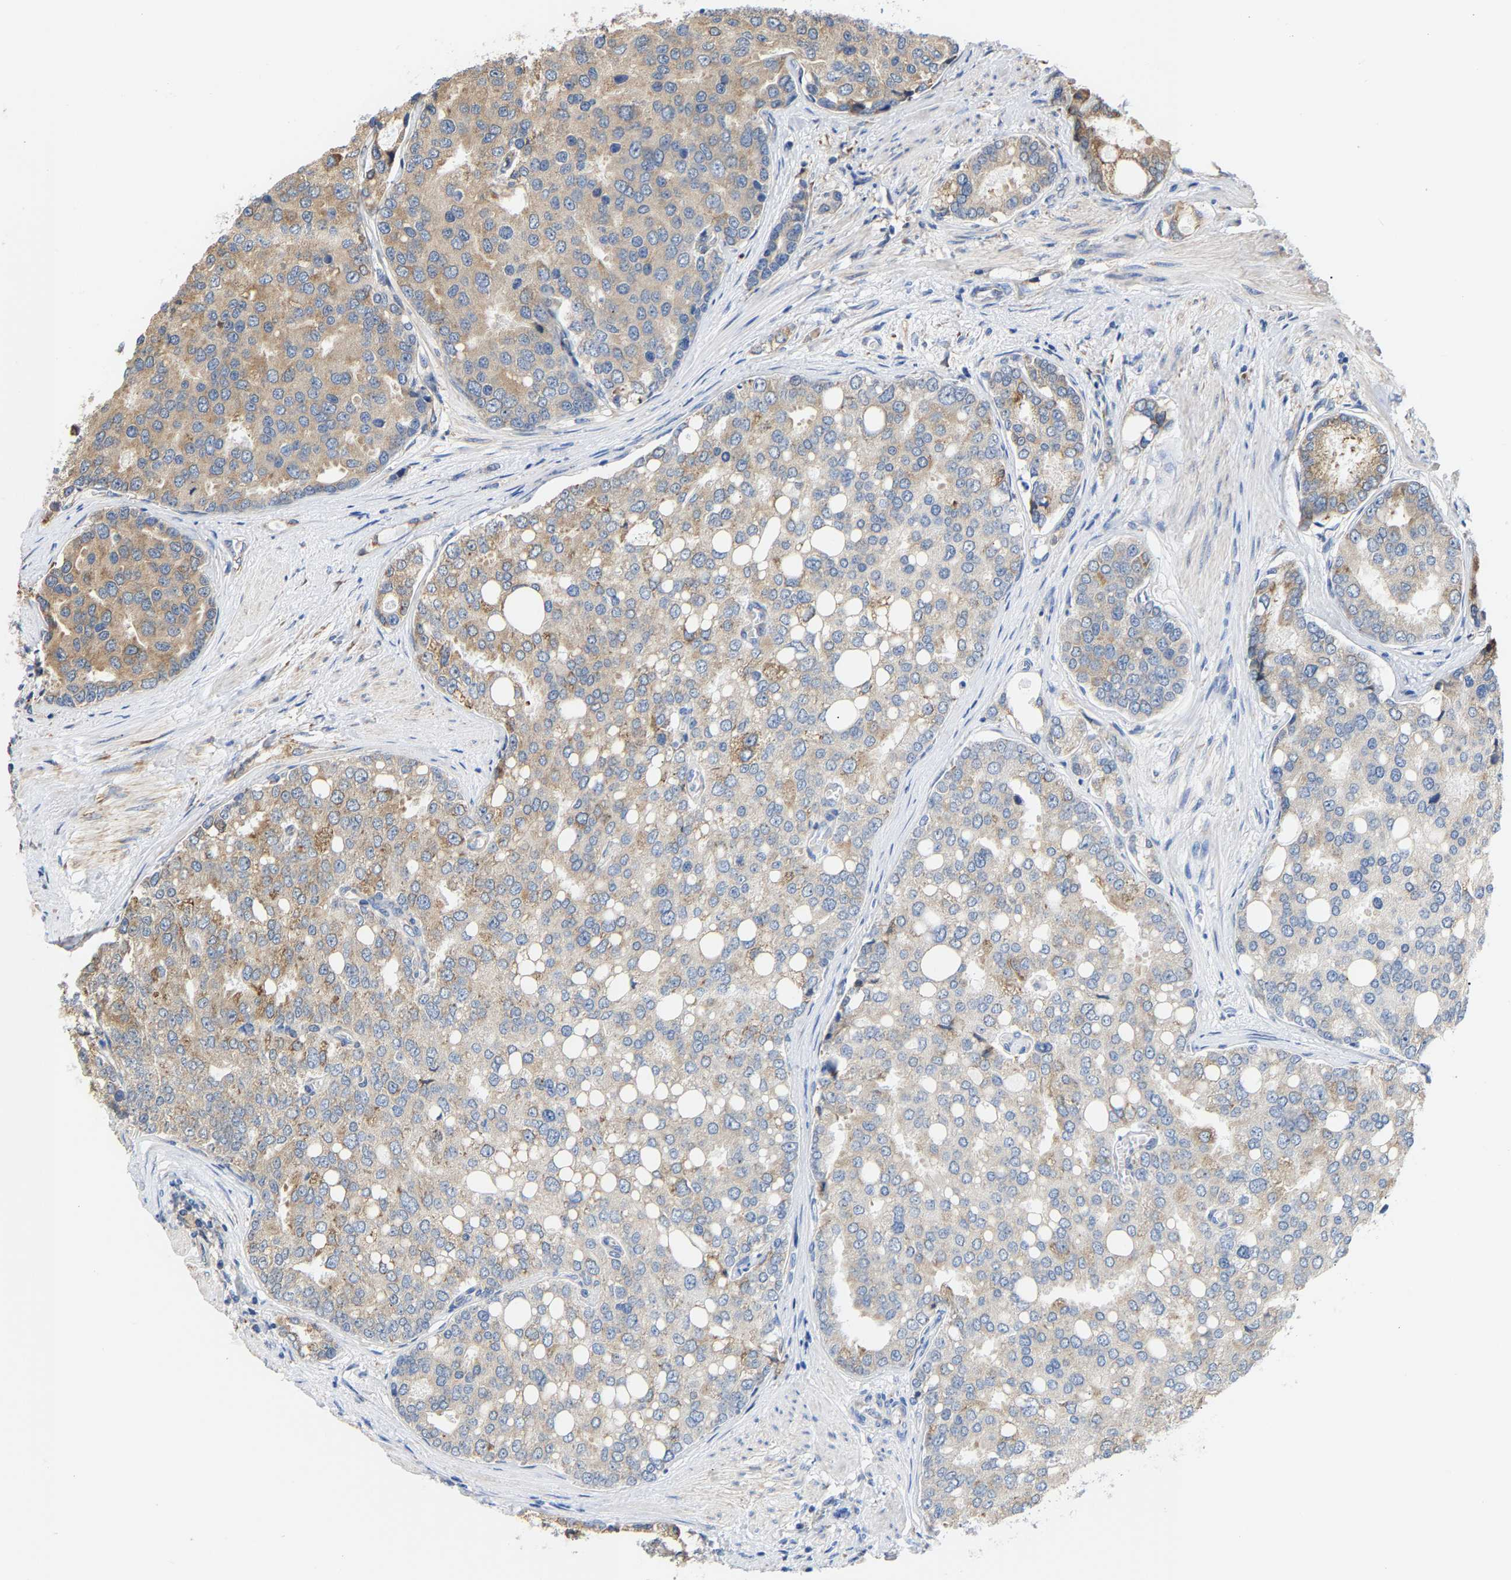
{"staining": {"intensity": "weak", "quantity": "25%-75%", "location": "cytoplasmic/membranous"}, "tissue": "prostate cancer", "cell_type": "Tumor cells", "image_type": "cancer", "snomed": [{"axis": "morphology", "description": "Adenocarcinoma, High grade"}, {"axis": "topography", "description": "Prostate"}], "caption": "Protein analysis of prostate high-grade adenocarcinoma tissue displays weak cytoplasmic/membranous staining in about 25%-75% of tumor cells.", "gene": "ARAP1", "patient": {"sex": "male", "age": 50}}